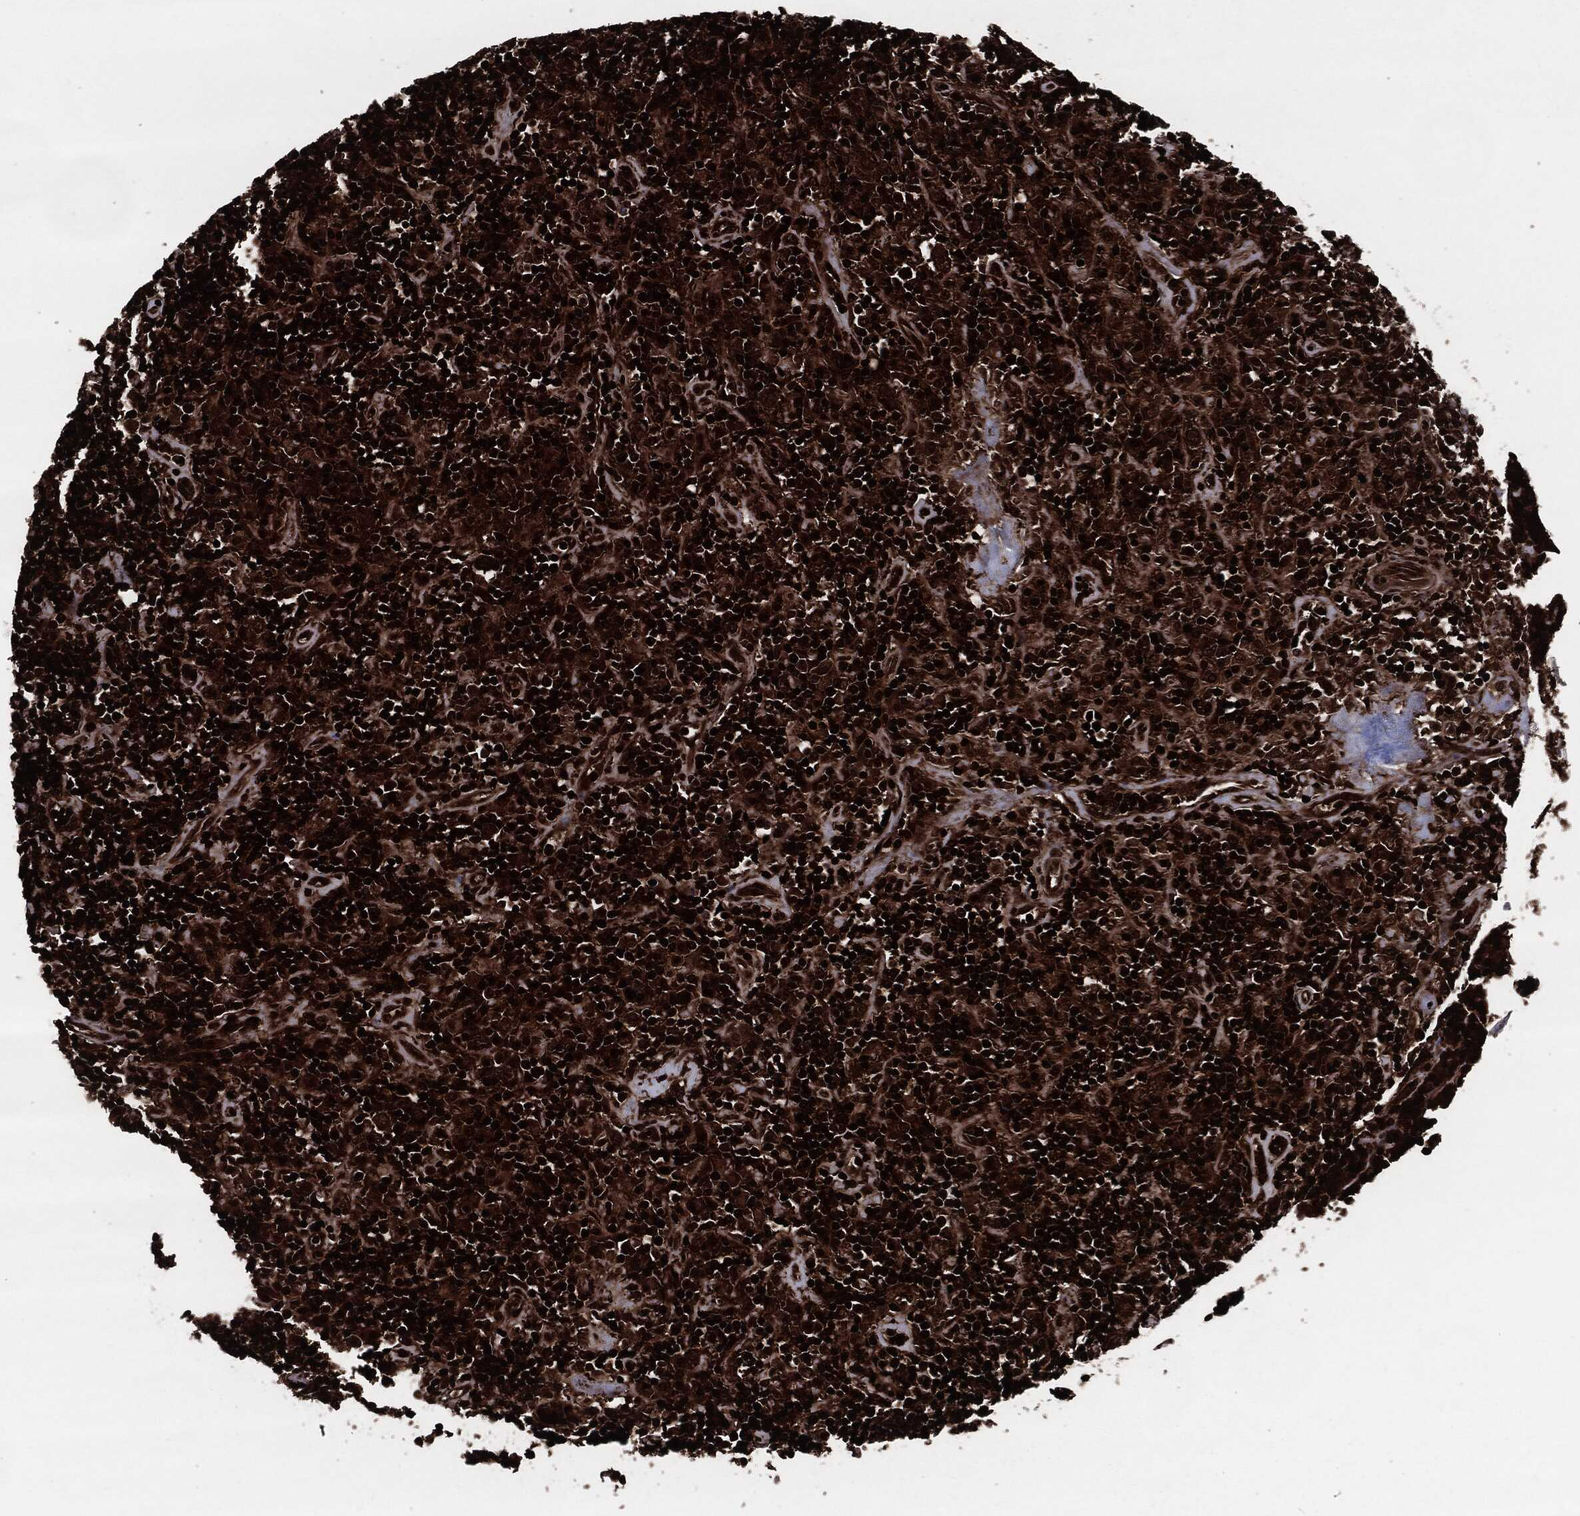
{"staining": {"intensity": "strong", "quantity": ">75%", "location": "cytoplasmic/membranous"}, "tissue": "lymphoma", "cell_type": "Tumor cells", "image_type": "cancer", "snomed": [{"axis": "morphology", "description": "Hodgkin's disease, NOS"}, {"axis": "topography", "description": "Lymph node"}], "caption": "A photomicrograph of Hodgkin's disease stained for a protein exhibits strong cytoplasmic/membranous brown staining in tumor cells.", "gene": "YWHAB", "patient": {"sex": "male", "age": 70}}